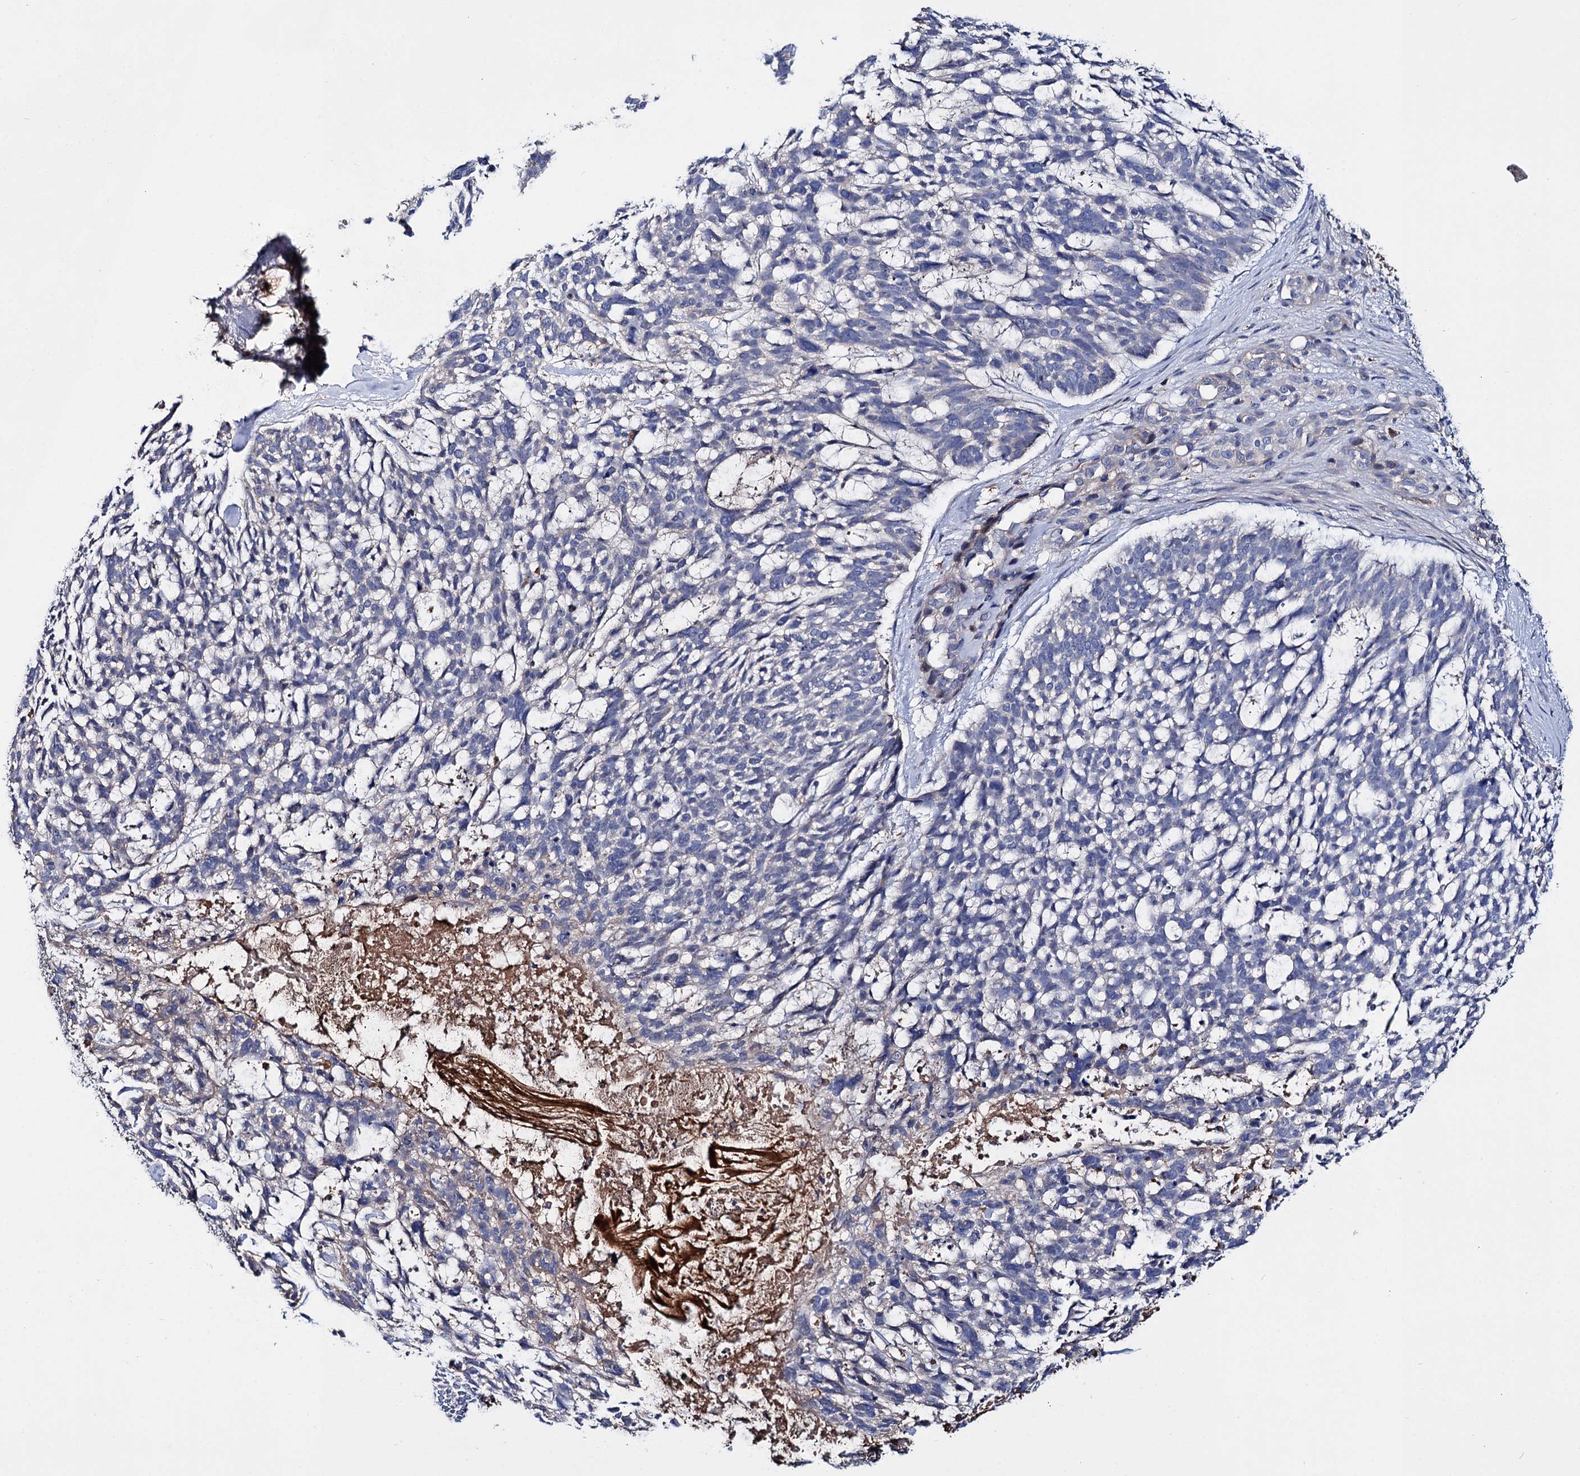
{"staining": {"intensity": "negative", "quantity": "none", "location": "none"}, "tissue": "skin cancer", "cell_type": "Tumor cells", "image_type": "cancer", "snomed": [{"axis": "morphology", "description": "Basal cell carcinoma"}, {"axis": "topography", "description": "Skin"}], "caption": "Skin cancer (basal cell carcinoma) stained for a protein using IHC exhibits no positivity tumor cells.", "gene": "PPP1R32", "patient": {"sex": "male", "age": 88}}